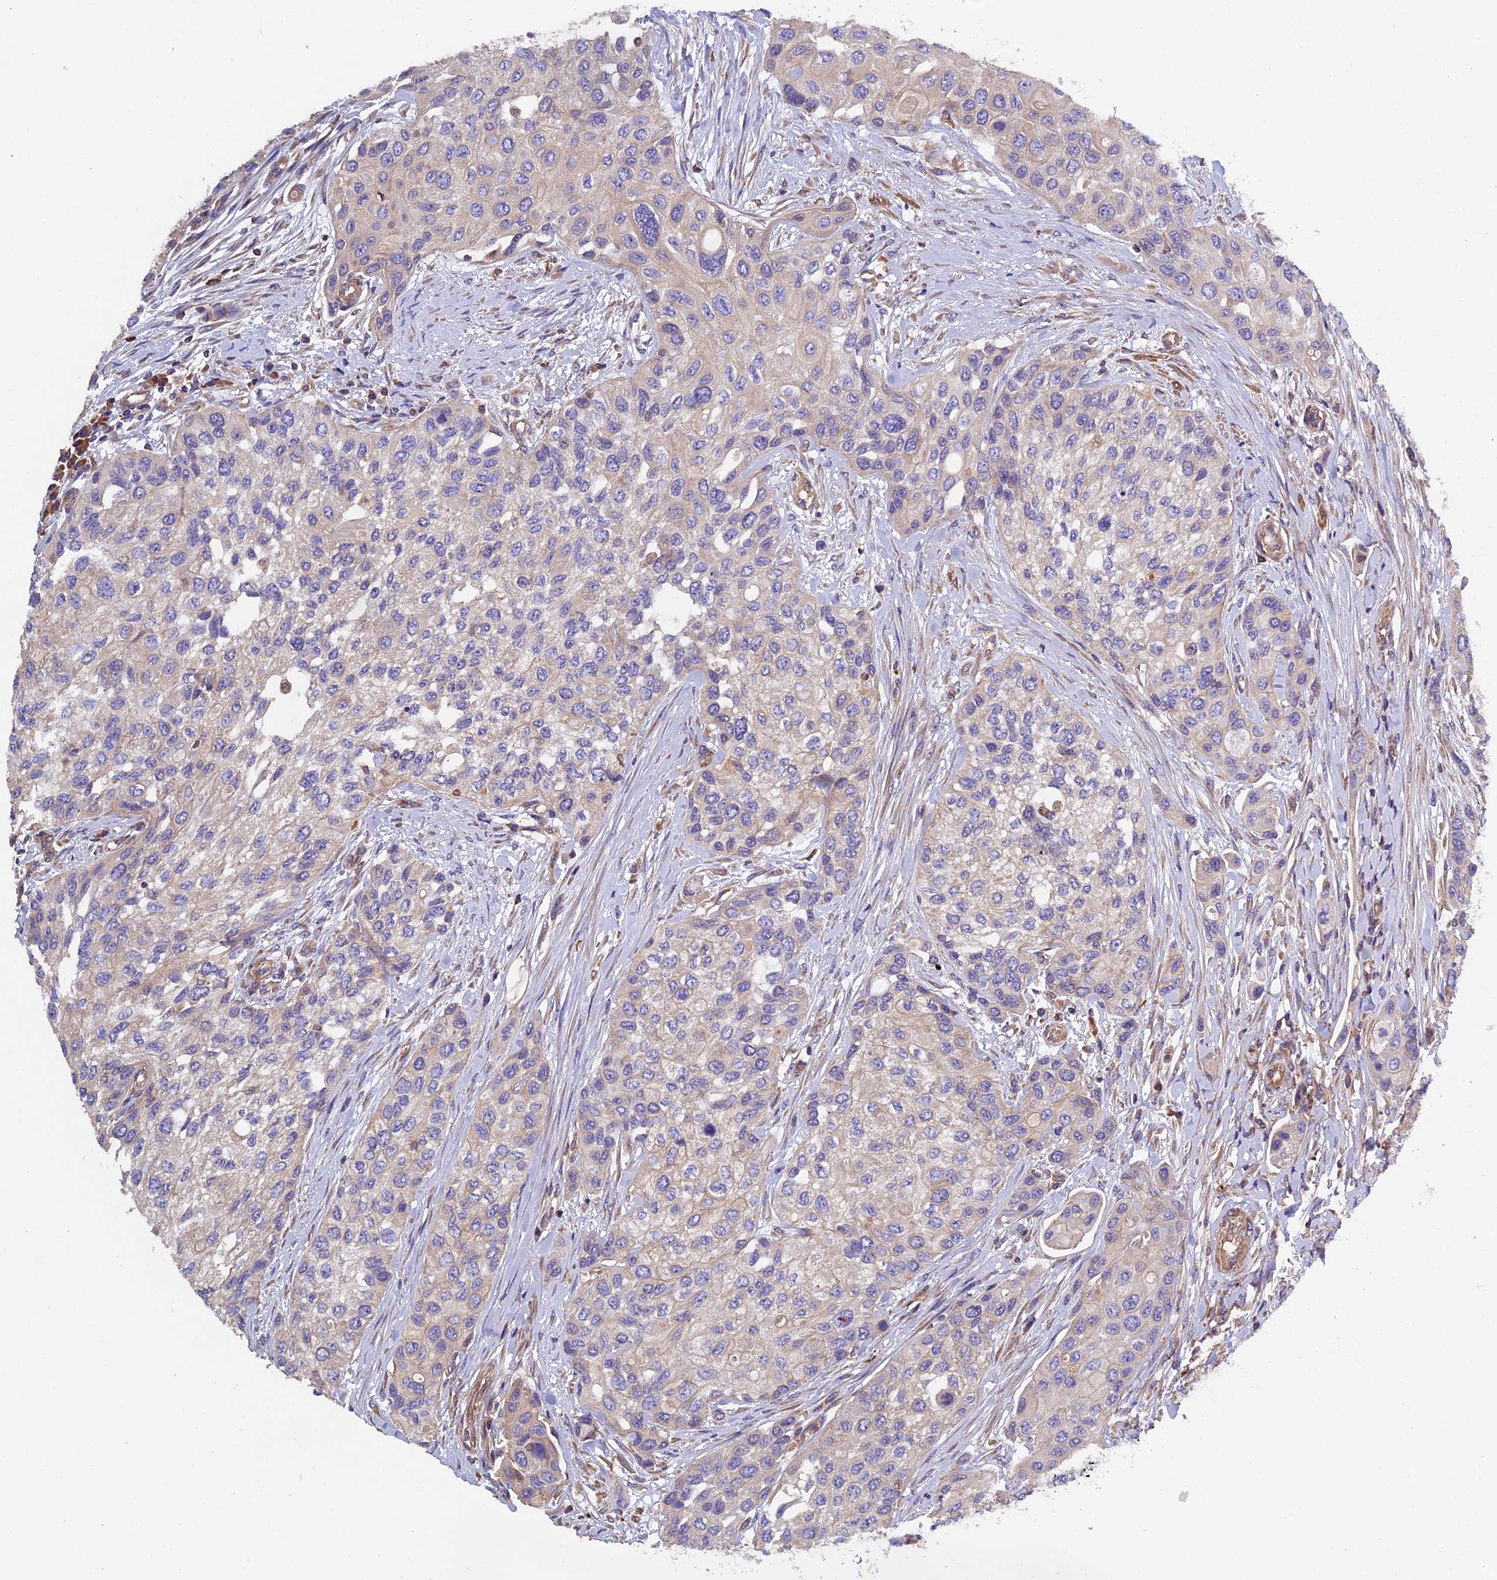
{"staining": {"intensity": "weak", "quantity": "<25%", "location": "cytoplasmic/membranous"}, "tissue": "urothelial cancer", "cell_type": "Tumor cells", "image_type": "cancer", "snomed": [{"axis": "morphology", "description": "Normal tissue, NOS"}, {"axis": "morphology", "description": "Urothelial carcinoma, High grade"}, {"axis": "topography", "description": "Vascular tissue"}, {"axis": "topography", "description": "Urinary bladder"}], "caption": "Immunohistochemistry (IHC) of human urothelial carcinoma (high-grade) exhibits no staining in tumor cells. (Brightfield microscopy of DAB immunohistochemistry at high magnification).", "gene": "CCDC153", "patient": {"sex": "female", "age": 56}}